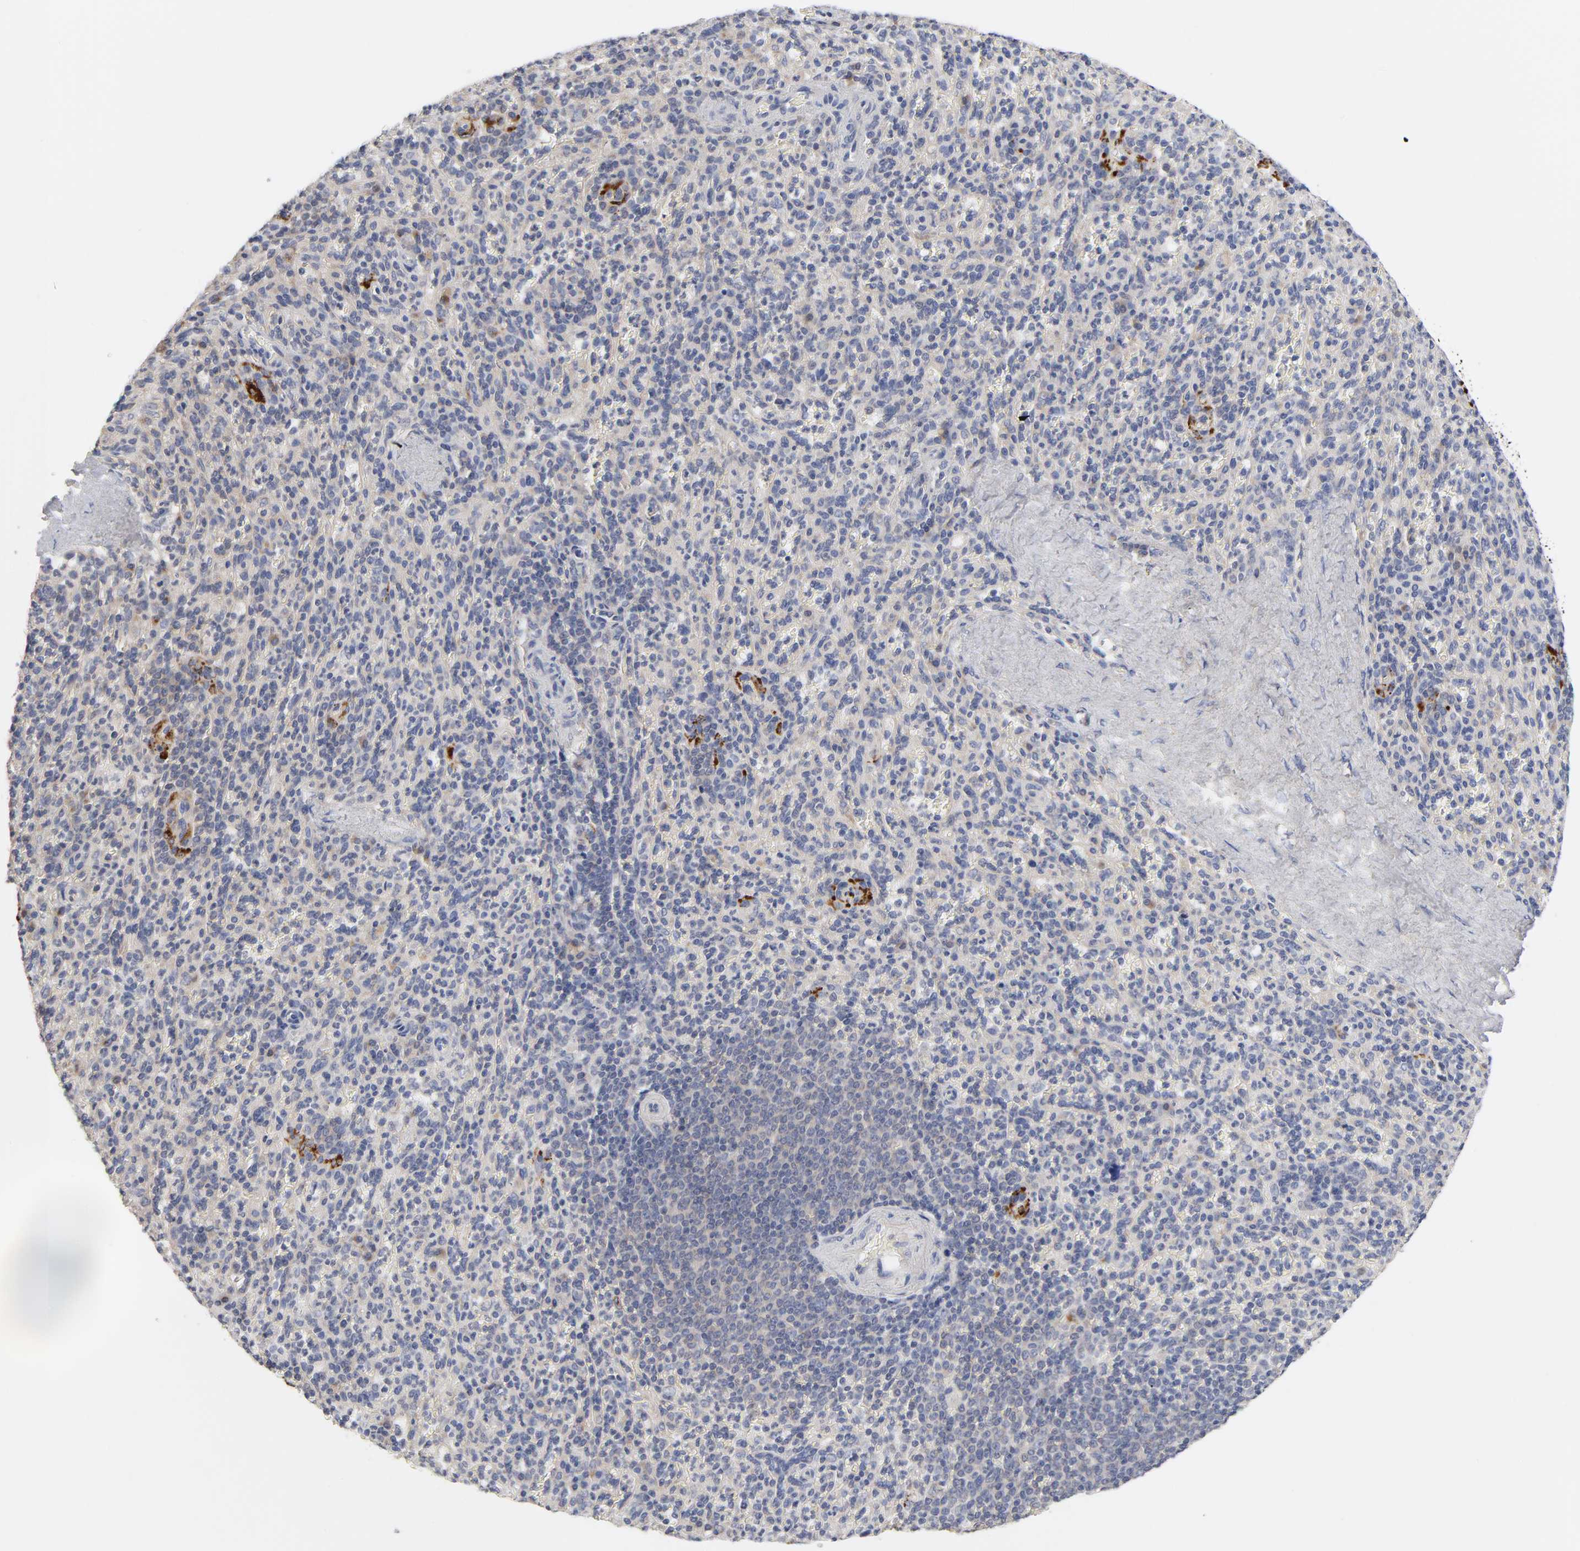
{"staining": {"intensity": "negative", "quantity": "none", "location": "none"}, "tissue": "spleen", "cell_type": "Cells in red pulp", "image_type": "normal", "snomed": [{"axis": "morphology", "description": "Normal tissue, NOS"}, {"axis": "topography", "description": "Spleen"}], "caption": "The IHC photomicrograph has no significant positivity in cells in red pulp of spleen. (DAB (3,3'-diaminobenzidine) IHC visualized using brightfield microscopy, high magnification).", "gene": "C17orf75", "patient": {"sex": "male", "age": 36}}